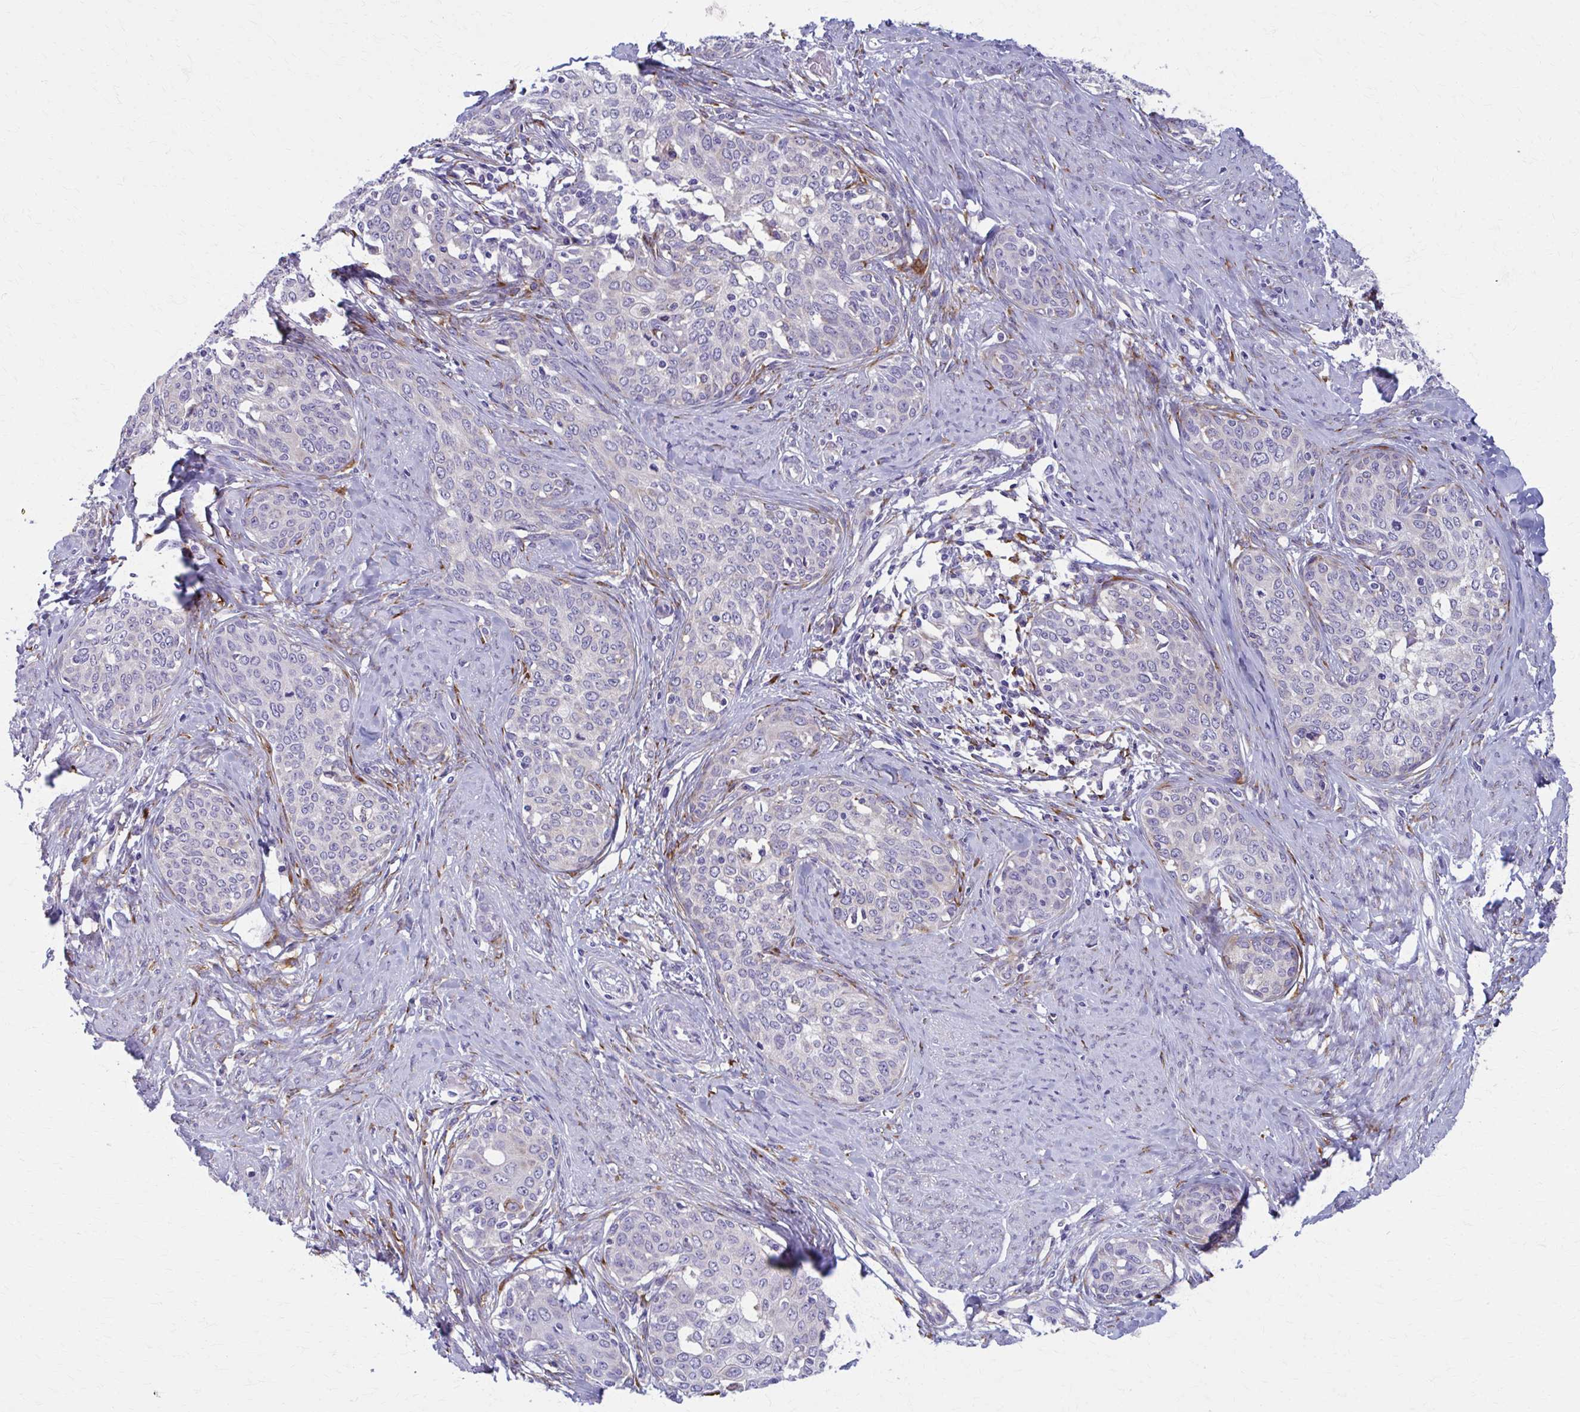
{"staining": {"intensity": "weak", "quantity": "<25%", "location": "cytoplasmic/membranous"}, "tissue": "cervical cancer", "cell_type": "Tumor cells", "image_type": "cancer", "snomed": [{"axis": "morphology", "description": "Squamous cell carcinoma, NOS"}, {"axis": "morphology", "description": "Adenocarcinoma, NOS"}, {"axis": "topography", "description": "Cervix"}], "caption": "This is a histopathology image of IHC staining of squamous cell carcinoma (cervical), which shows no positivity in tumor cells.", "gene": "SPATS2L", "patient": {"sex": "female", "age": 52}}